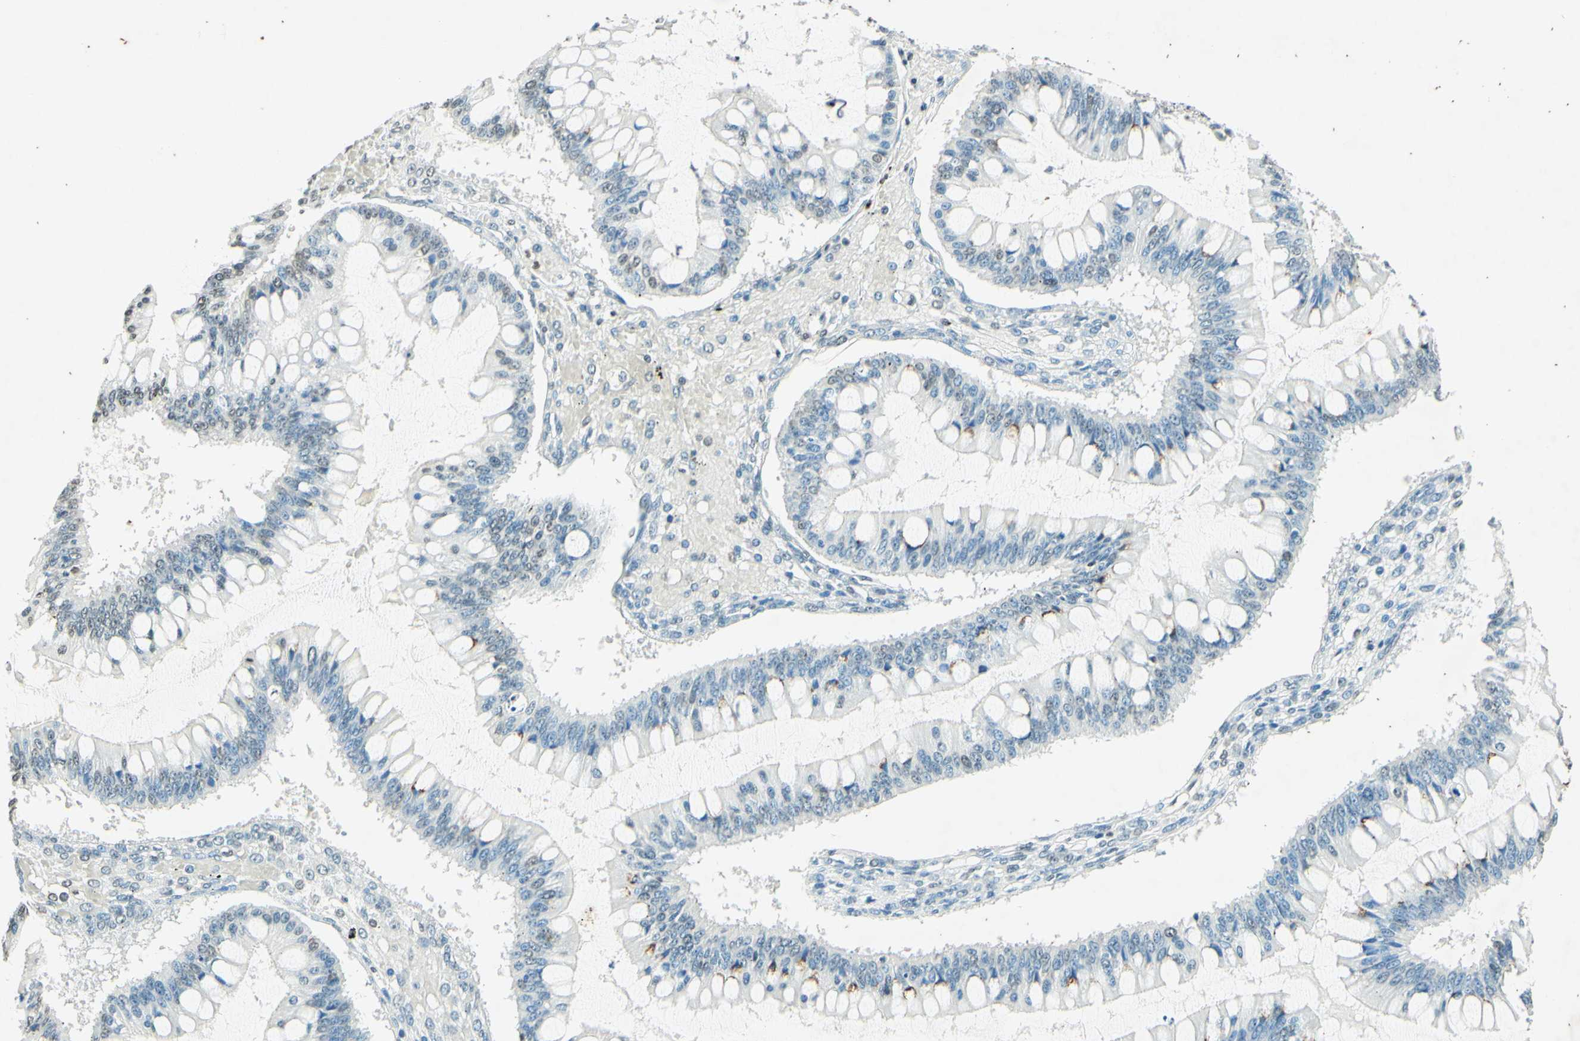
{"staining": {"intensity": "weak", "quantity": "<25%", "location": "nuclear"}, "tissue": "ovarian cancer", "cell_type": "Tumor cells", "image_type": "cancer", "snomed": [{"axis": "morphology", "description": "Cystadenocarcinoma, mucinous, NOS"}, {"axis": "topography", "description": "Ovary"}], "caption": "Image shows no protein expression in tumor cells of ovarian cancer tissue.", "gene": "MSH2", "patient": {"sex": "female", "age": 73}}